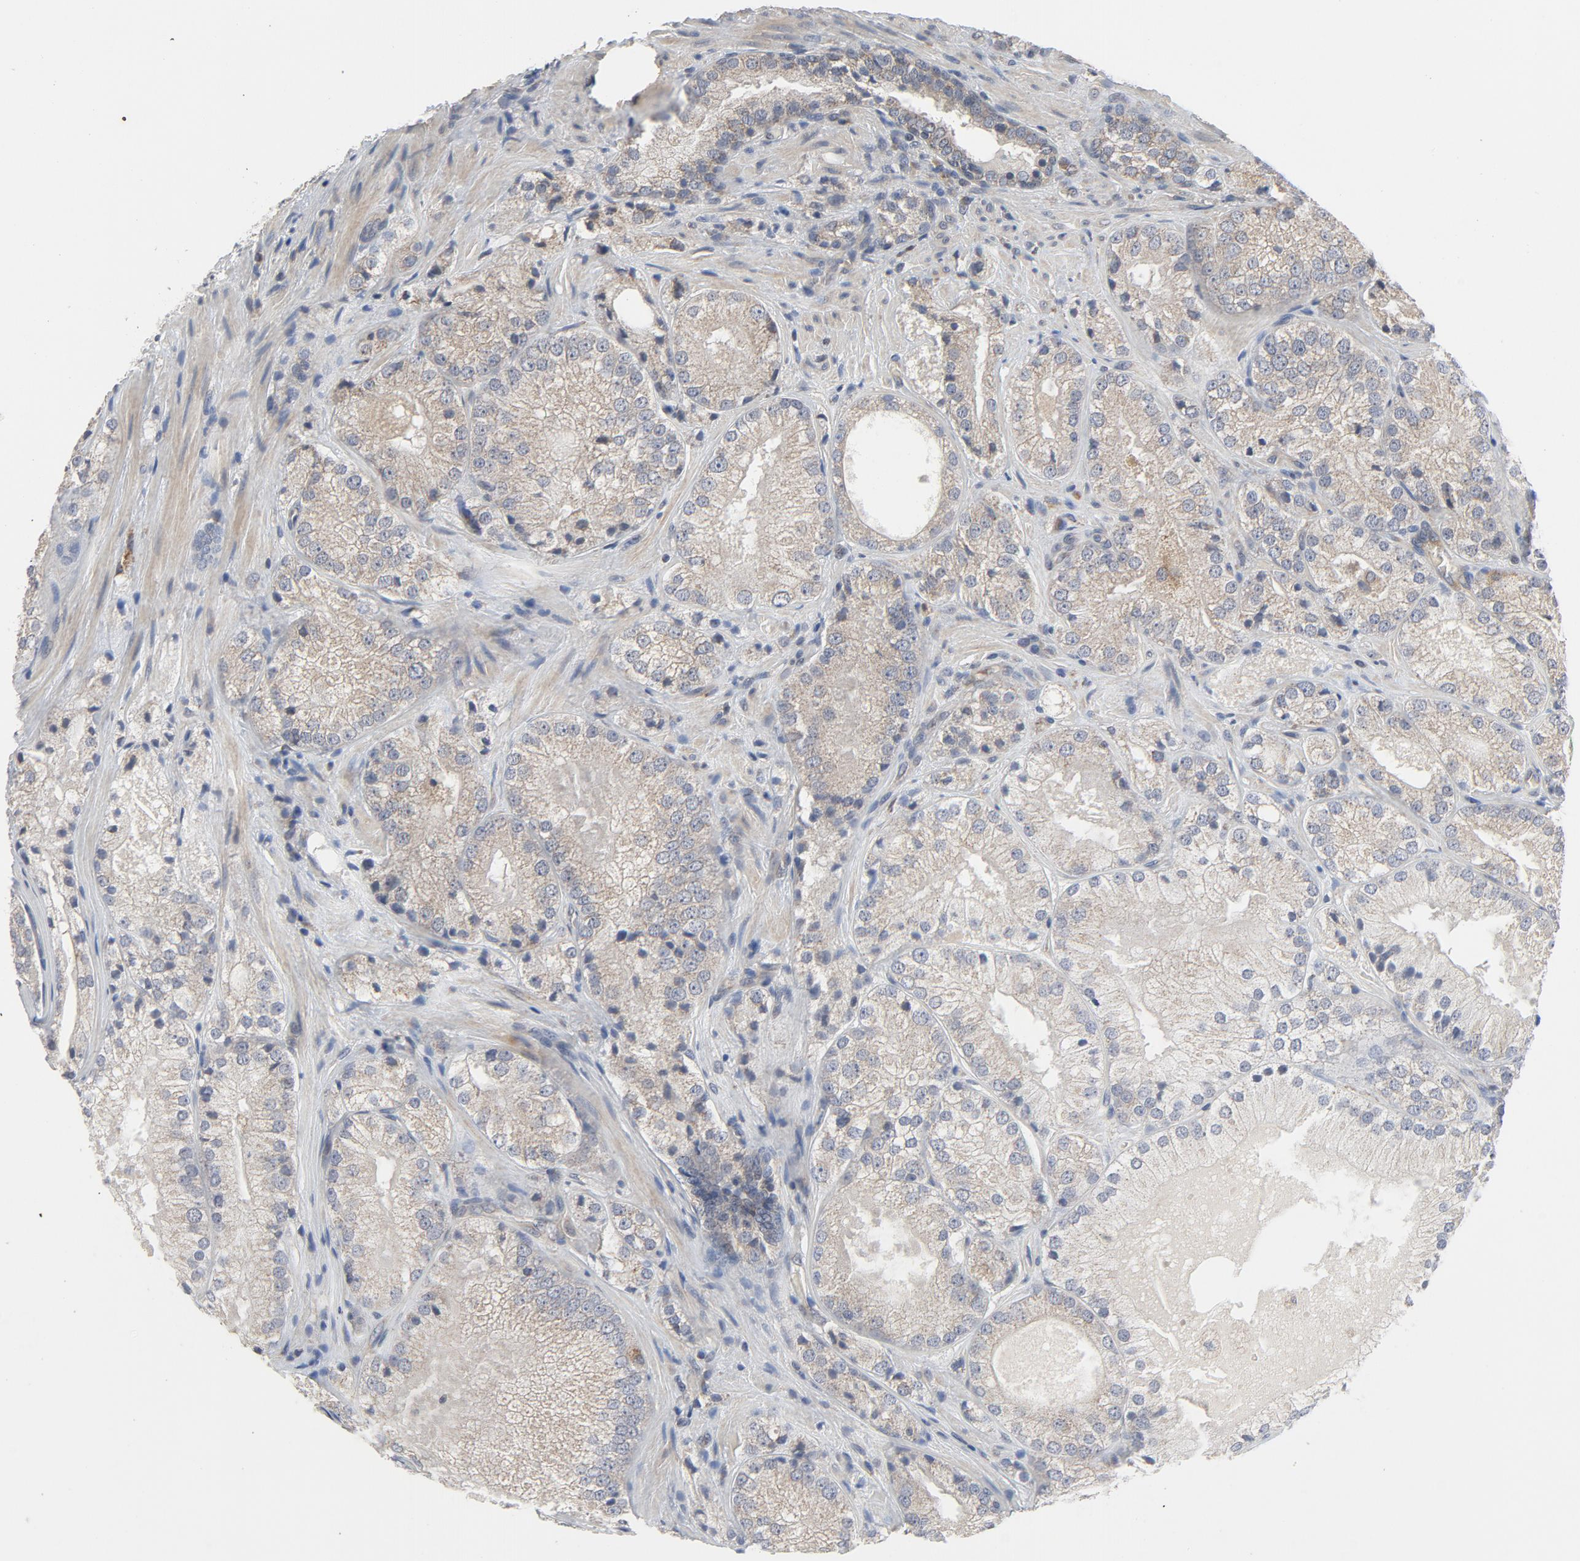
{"staining": {"intensity": "weak", "quantity": ">75%", "location": "cytoplasmic/membranous"}, "tissue": "prostate cancer", "cell_type": "Tumor cells", "image_type": "cancer", "snomed": [{"axis": "morphology", "description": "Adenocarcinoma, Low grade"}, {"axis": "topography", "description": "Prostate"}], "caption": "Tumor cells exhibit low levels of weak cytoplasmic/membranous expression in about >75% of cells in human adenocarcinoma (low-grade) (prostate).", "gene": "C14orf119", "patient": {"sex": "male", "age": 60}}